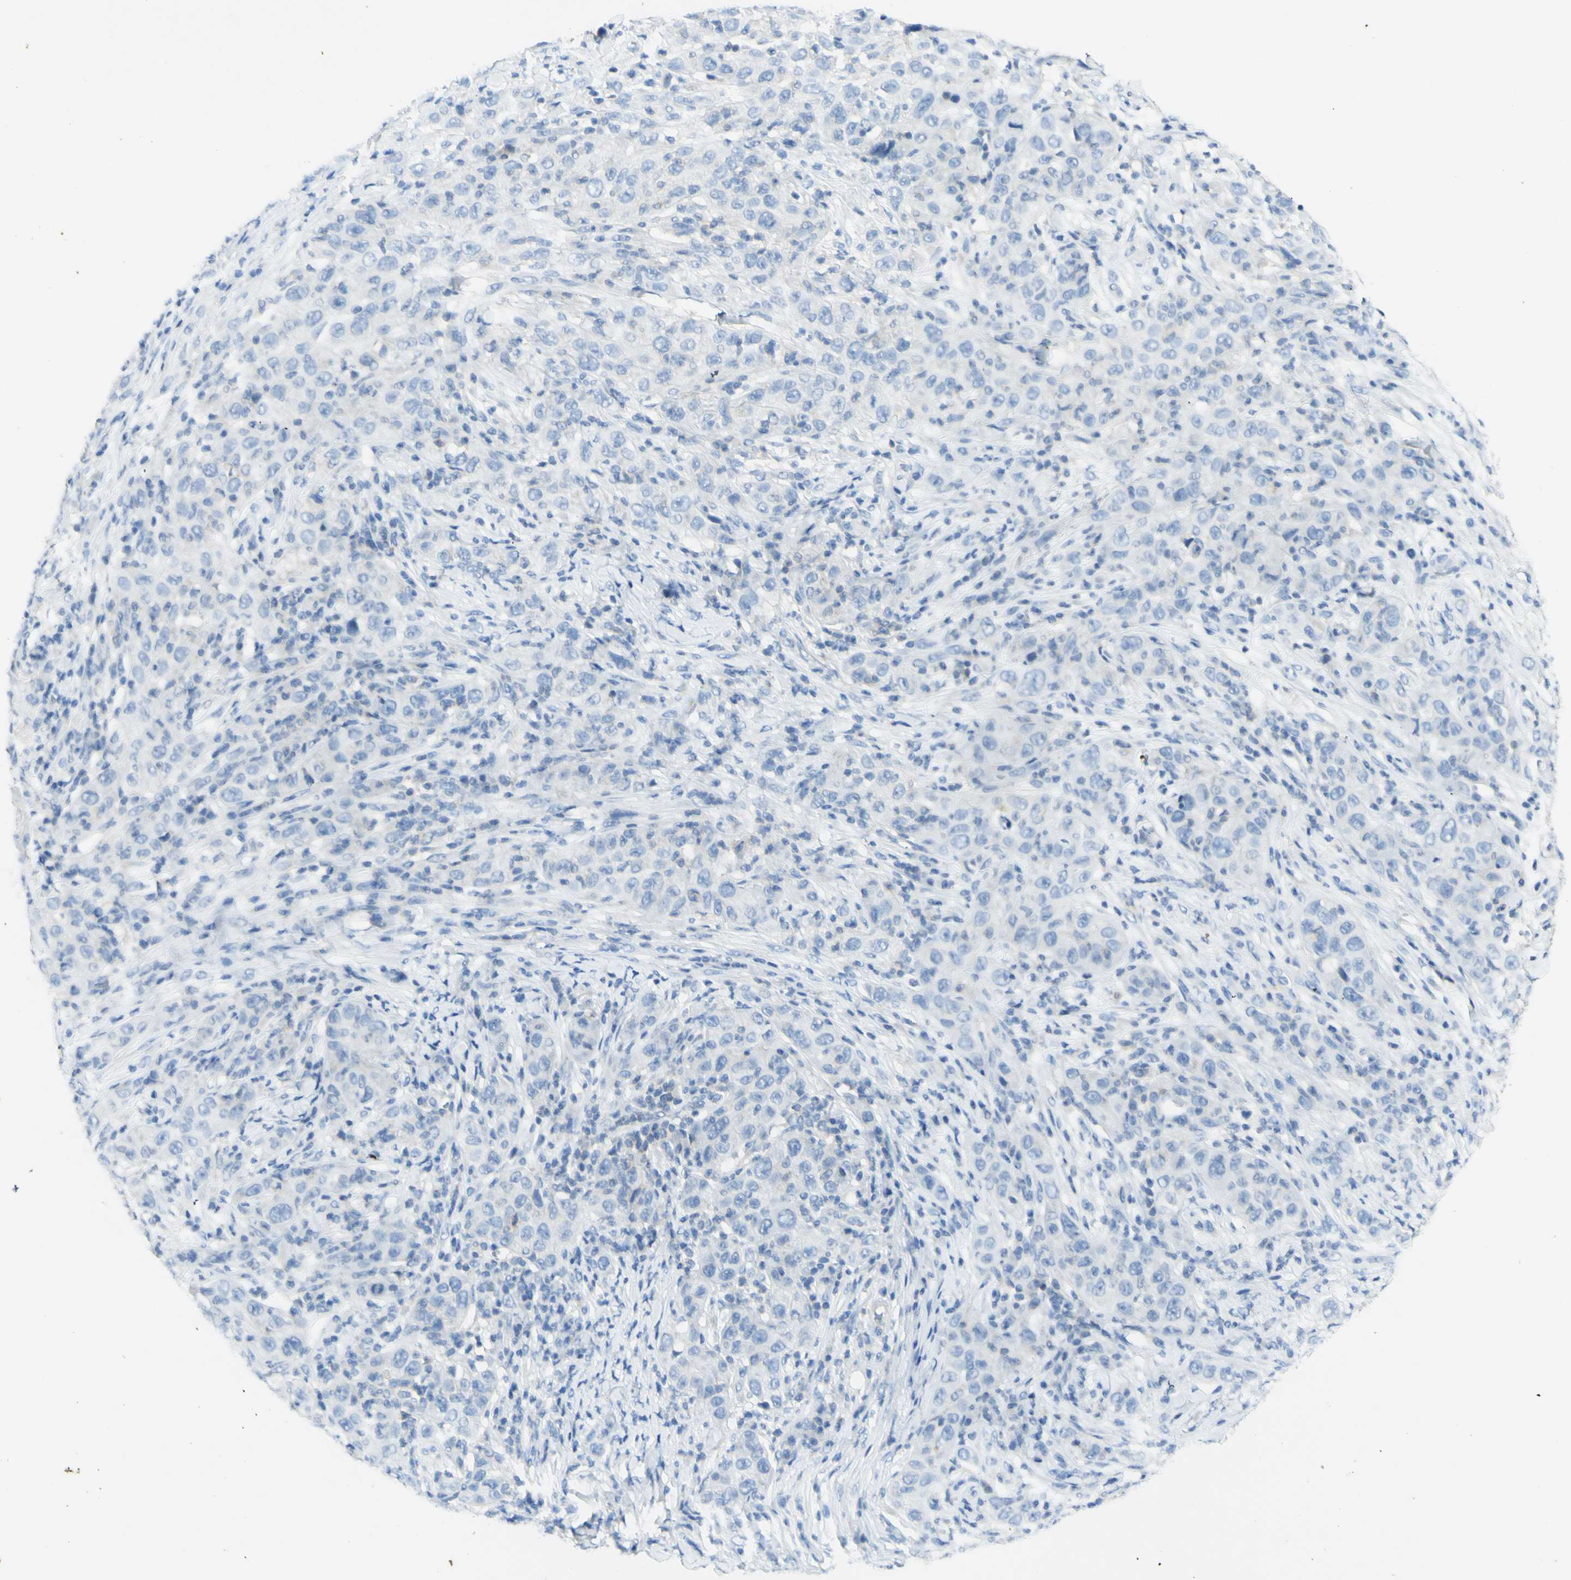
{"staining": {"intensity": "negative", "quantity": "none", "location": "none"}, "tissue": "skin cancer", "cell_type": "Tumor cells", "image_type": "cancer", "snomed": [{"axis": "morphology", "description": "Squamous cell carcinoma, NOS"}, {"axis": "topography", "description": "Skin"}], "caption": "Immunohistochemistry (IHC) of human squamous cell carcinoma (skin) shows no expression in tumor cells. (DAB (3,3'-diaminobenzidine) IHC visualized using brightfield microscopy, high magnification).", "gene": "GDF15", "patient": {"sex": "female", "age": 88}}